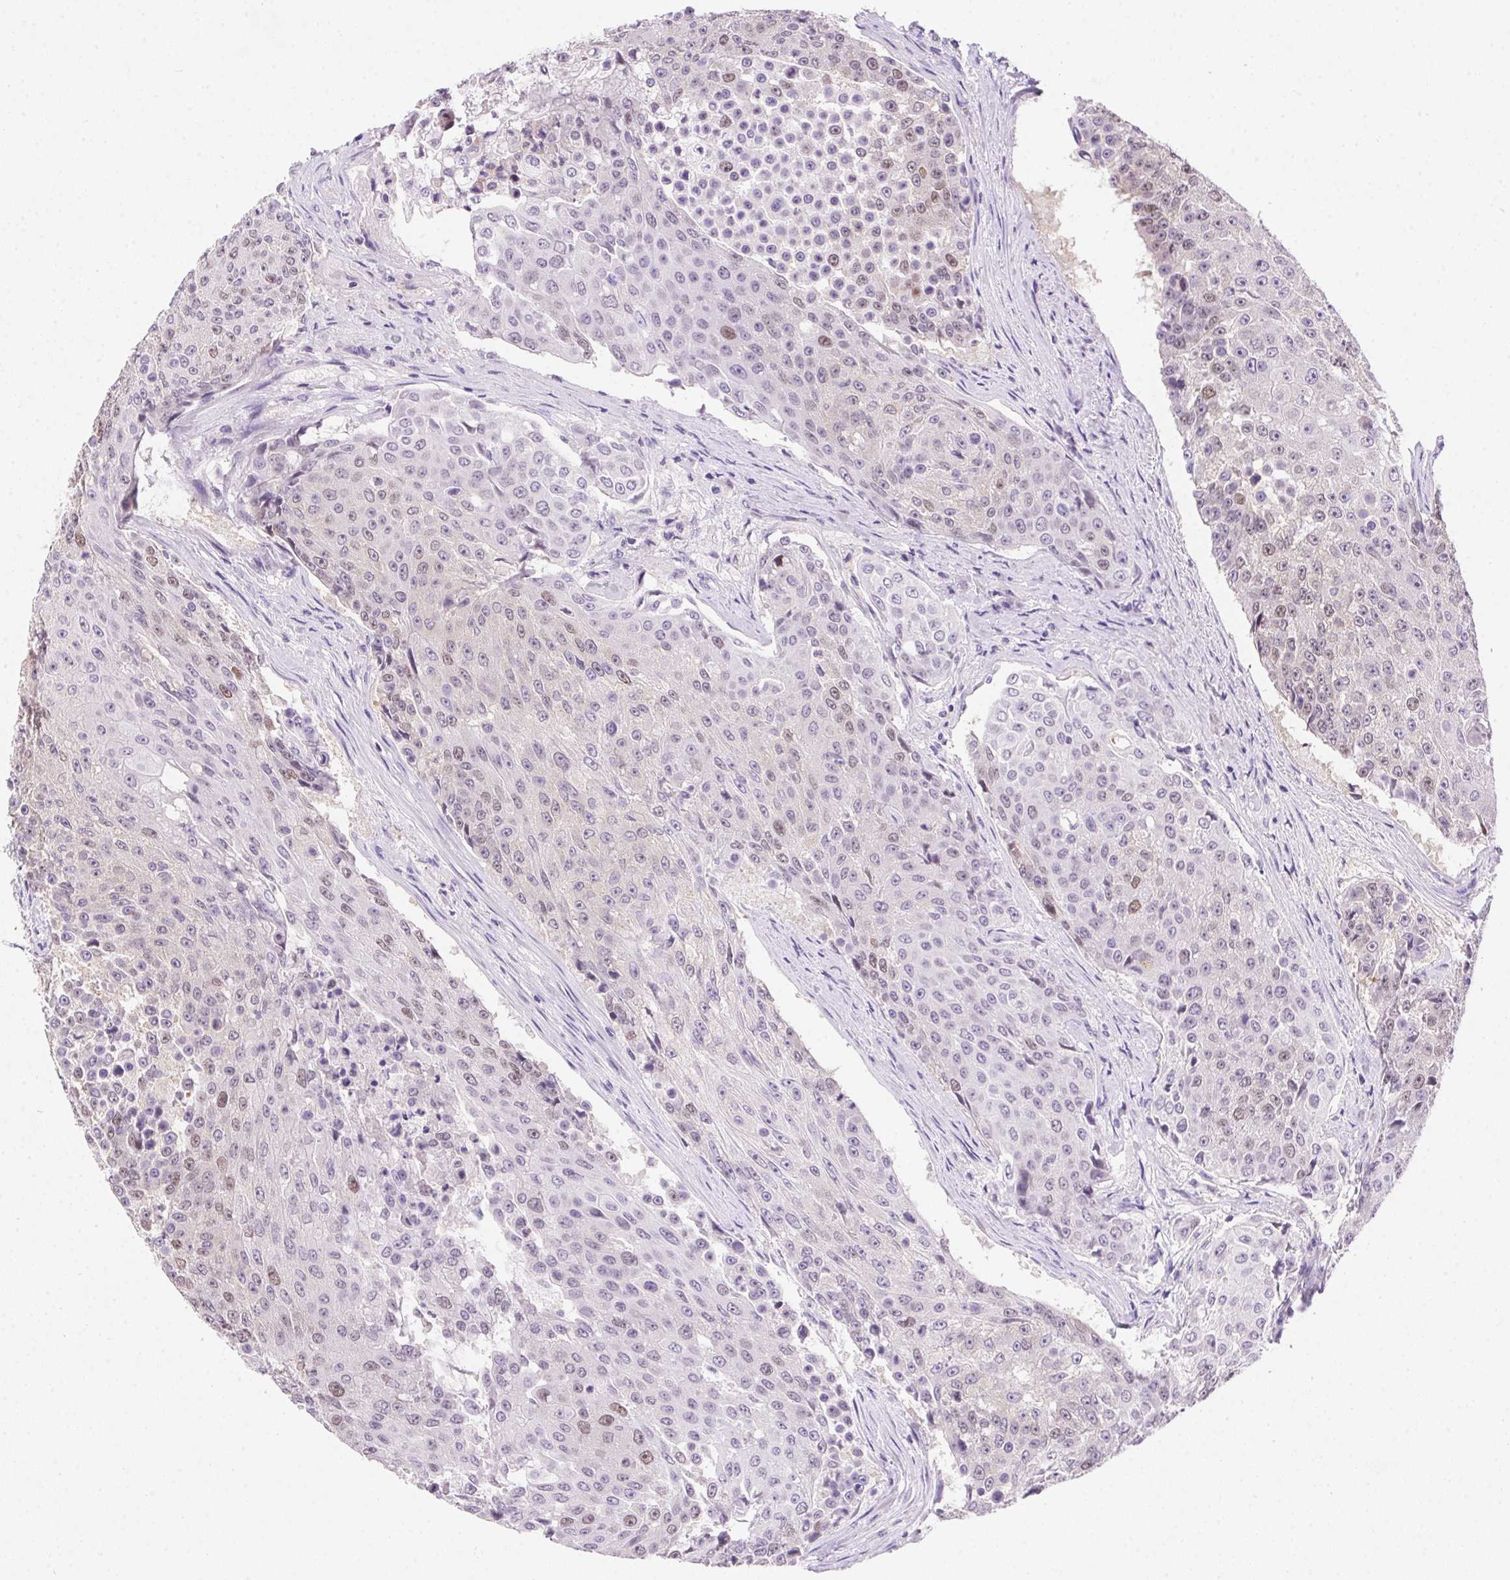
{"staining": {"intensity": "weak", "quantity": "<25%", "location": "nuclear"}, "tissue": "urothelial cancer", "cell_type": "Tumor cells", "image_type": "cancer", "snomed": [{"axis": "morphology", "description": "Urothelial carcinoma, High grade"}, {"axis": "topography", "description": "Urinary bladder"}], "caption": "DAB immunohistochemical staining of urothelial cancer displays no significant expression in tumor cells.", "gene": "SSTR4", "patient": {"sex": "female", "age": 63}}